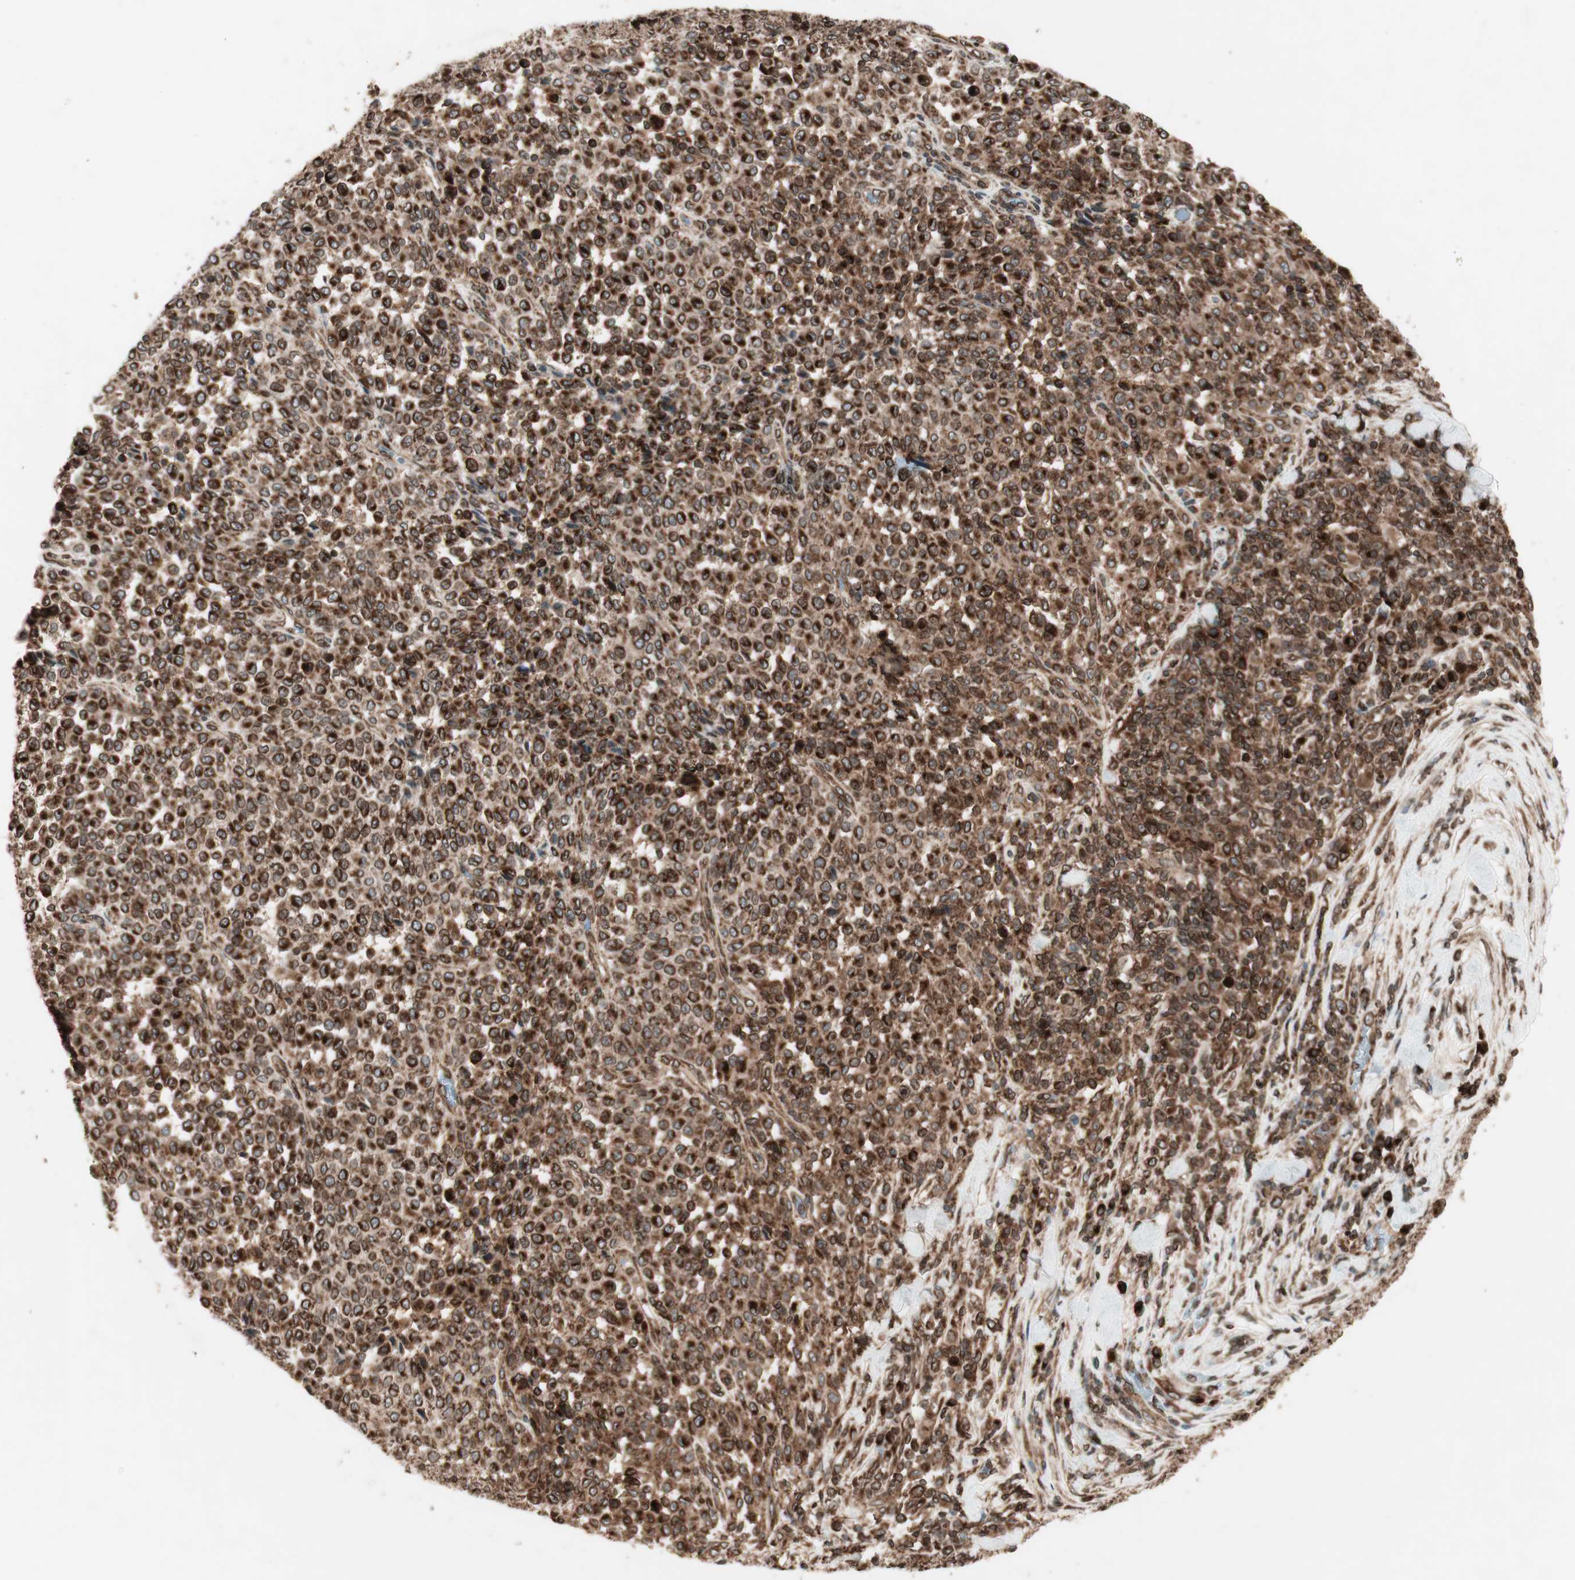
{"staining": {"intensity": "strong", "quantity": ">75%", "location": "cytoplasmic/membranous,nuclear"}, "tissue": "melanoma", "cell_type": "Tumor cells", "image_type": "cancer", "snomed": [{"axis": "morphology", "description": "Malignant melanoma, Metastatic site"}, {"axis": "topography", "description": "Pancreas"}], "caption": "Strong cytoplasmic/membranous and nuclear positivity is identified in about >75% of tumor cells in melanoma. (brown staining indicates protein expression, while blue staining denotes nuclei).", "gene": "NUP62", "patient": {"sex": "female", "age": 30}}